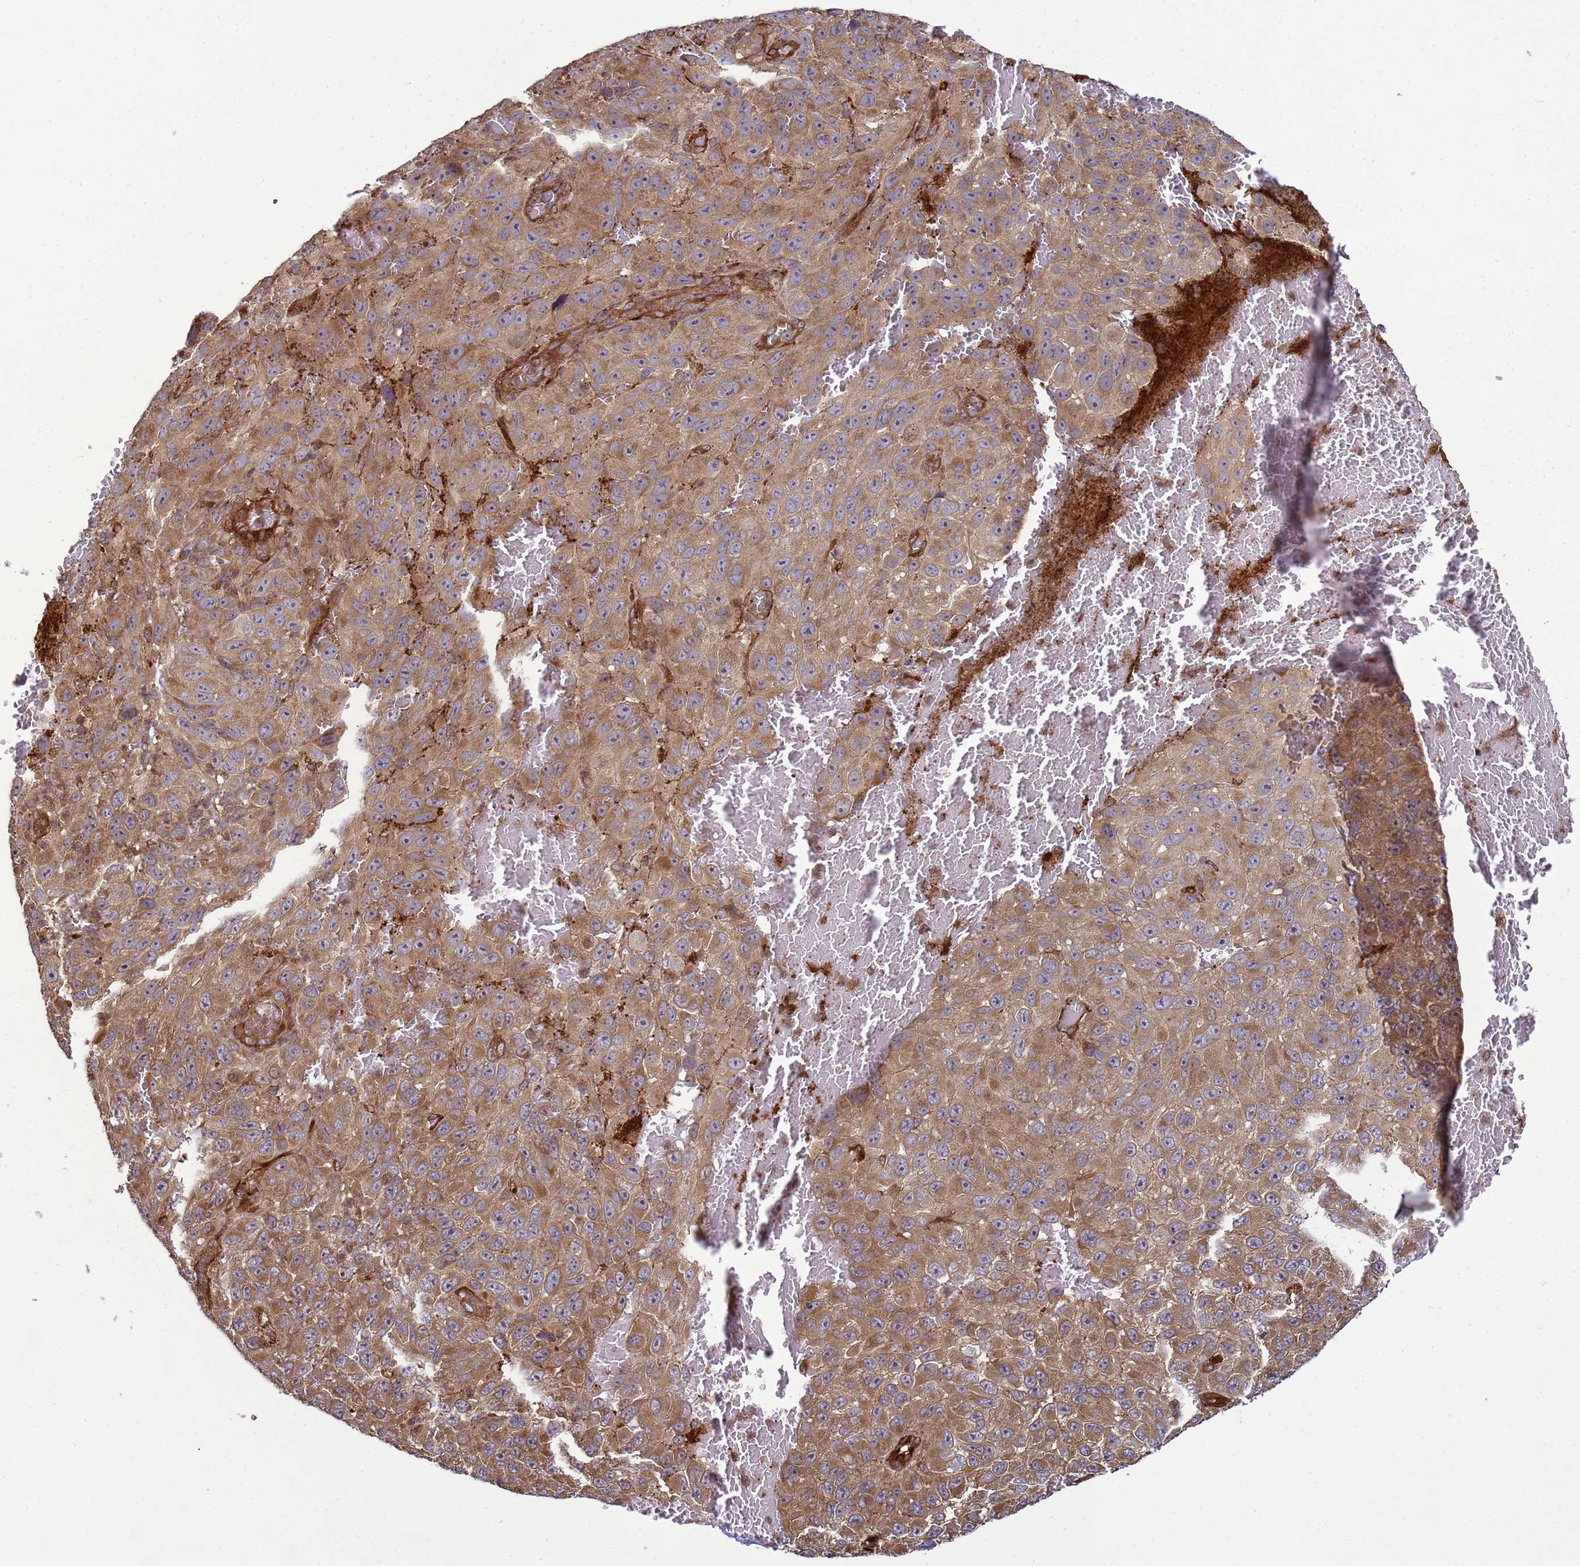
{"staining": {"intensity": "moderate", "quantity": ">75%", "location": "cytoplasmic/membranous"}, "tissue": "melanoma", "cell_type": "Tumor cells", "image_type": "cancer", "snomed": [{"axis": "morphology", "description": "Normal tissue, NOS"}, {"axis": "morphology", "description": "Malignant melanoma, NOS"}, {"axis": "topography", "description": "Skin"}], "caption": "Human melanoma stained with a brown dye displays moderate cytoplasmic/membranous positive staining in approximately >75% of tumor cells.", "gene": "CNOT1", "patient": {"sex": "female", "age": 96}}